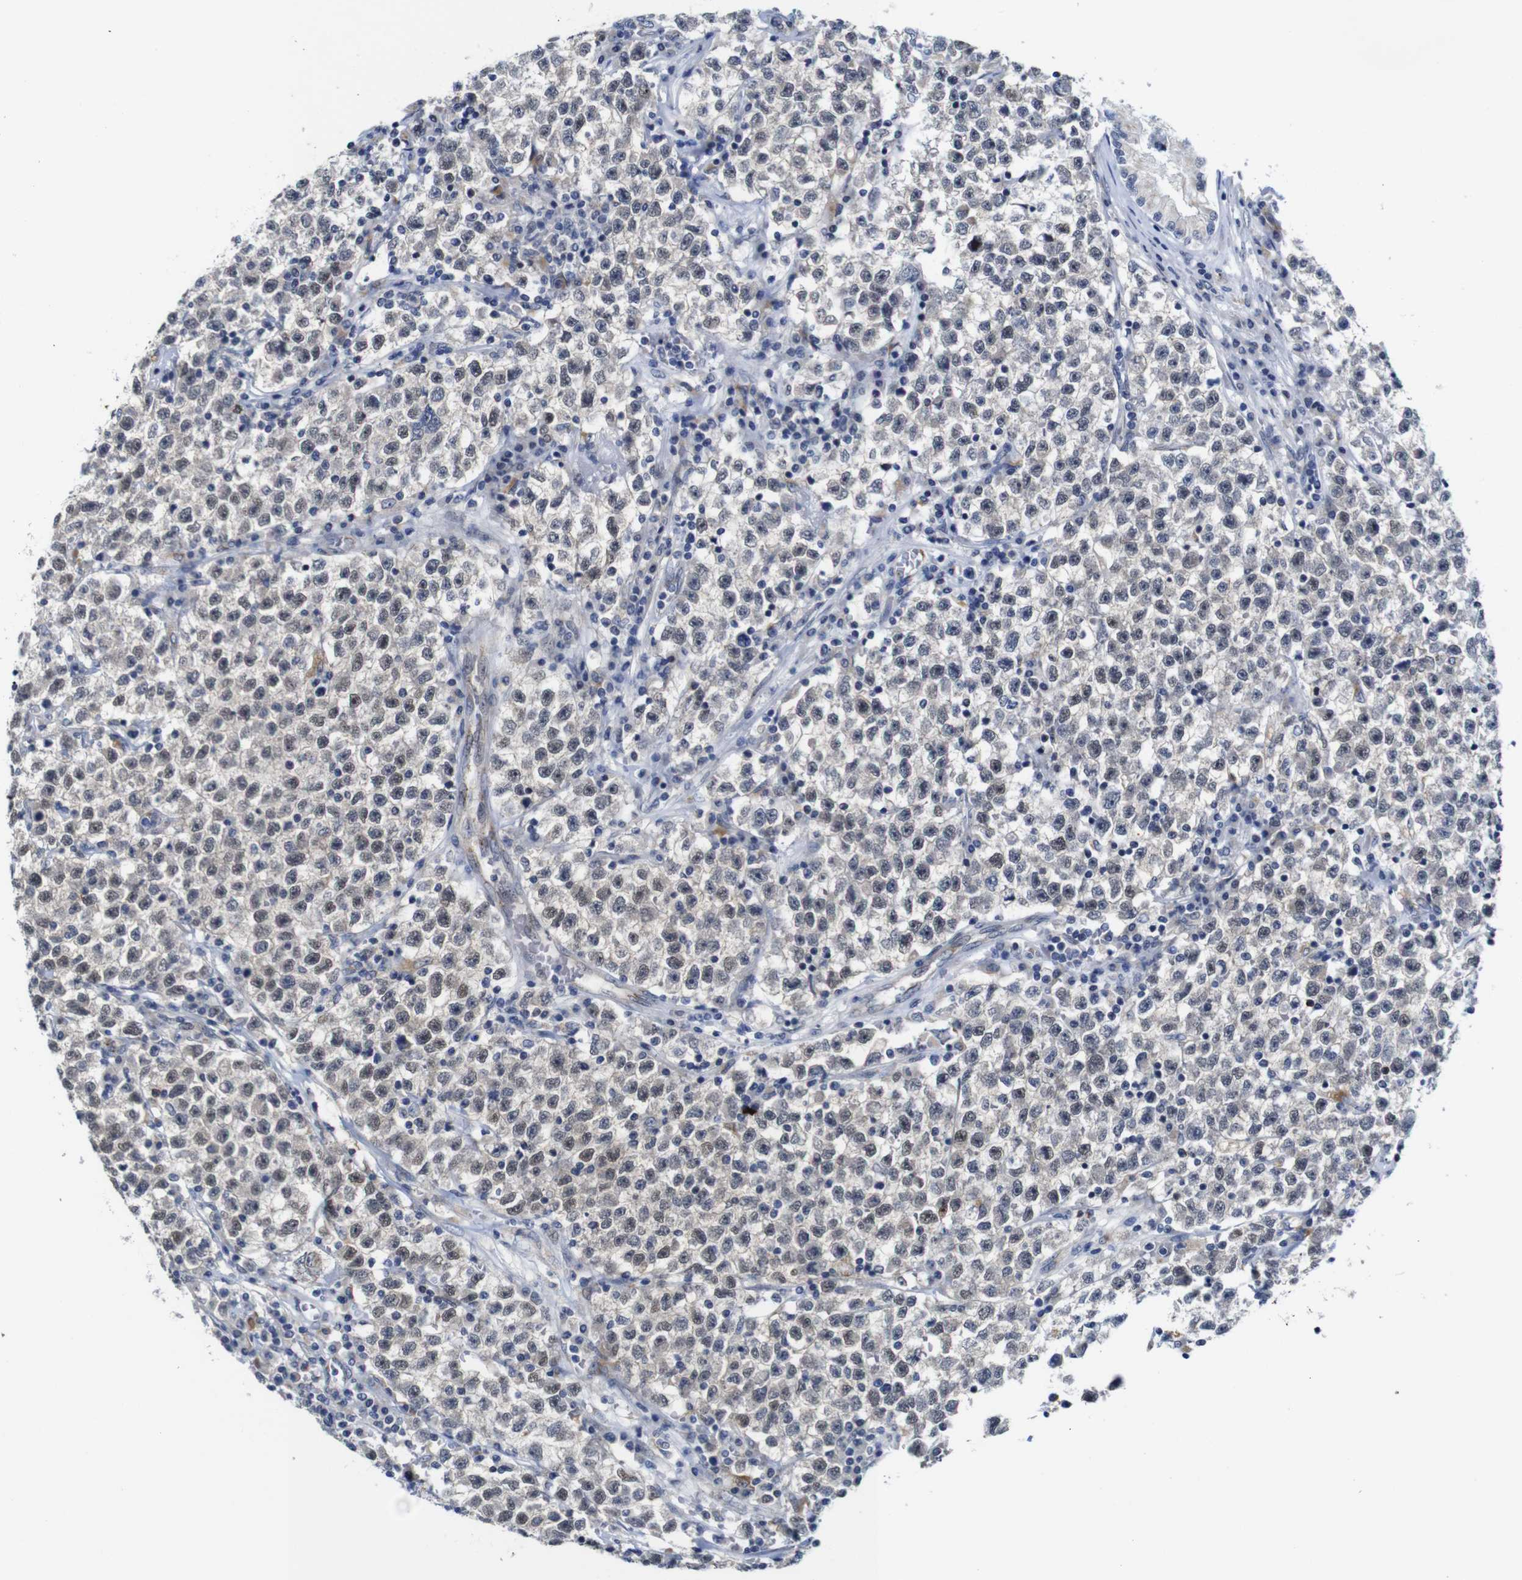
{"staining": {"intensity": "weak", "quantity": "<25%", "location": "nuclear"}, "tissue": "testis cancer", "cell_type": "Tumor cells", "image_type": "cancer", "snomed": [{"axis": "morphology", "description": "Seminoma, NOS"}, {"axis": "topography", "description": "Testis"}], "caption": "This is a photomicrograph of IHC staining of seminoma (testis), which shows no staining in tumor cells.", "gene": "FURIN", "patient": {"sex": "male", "age": 22}}